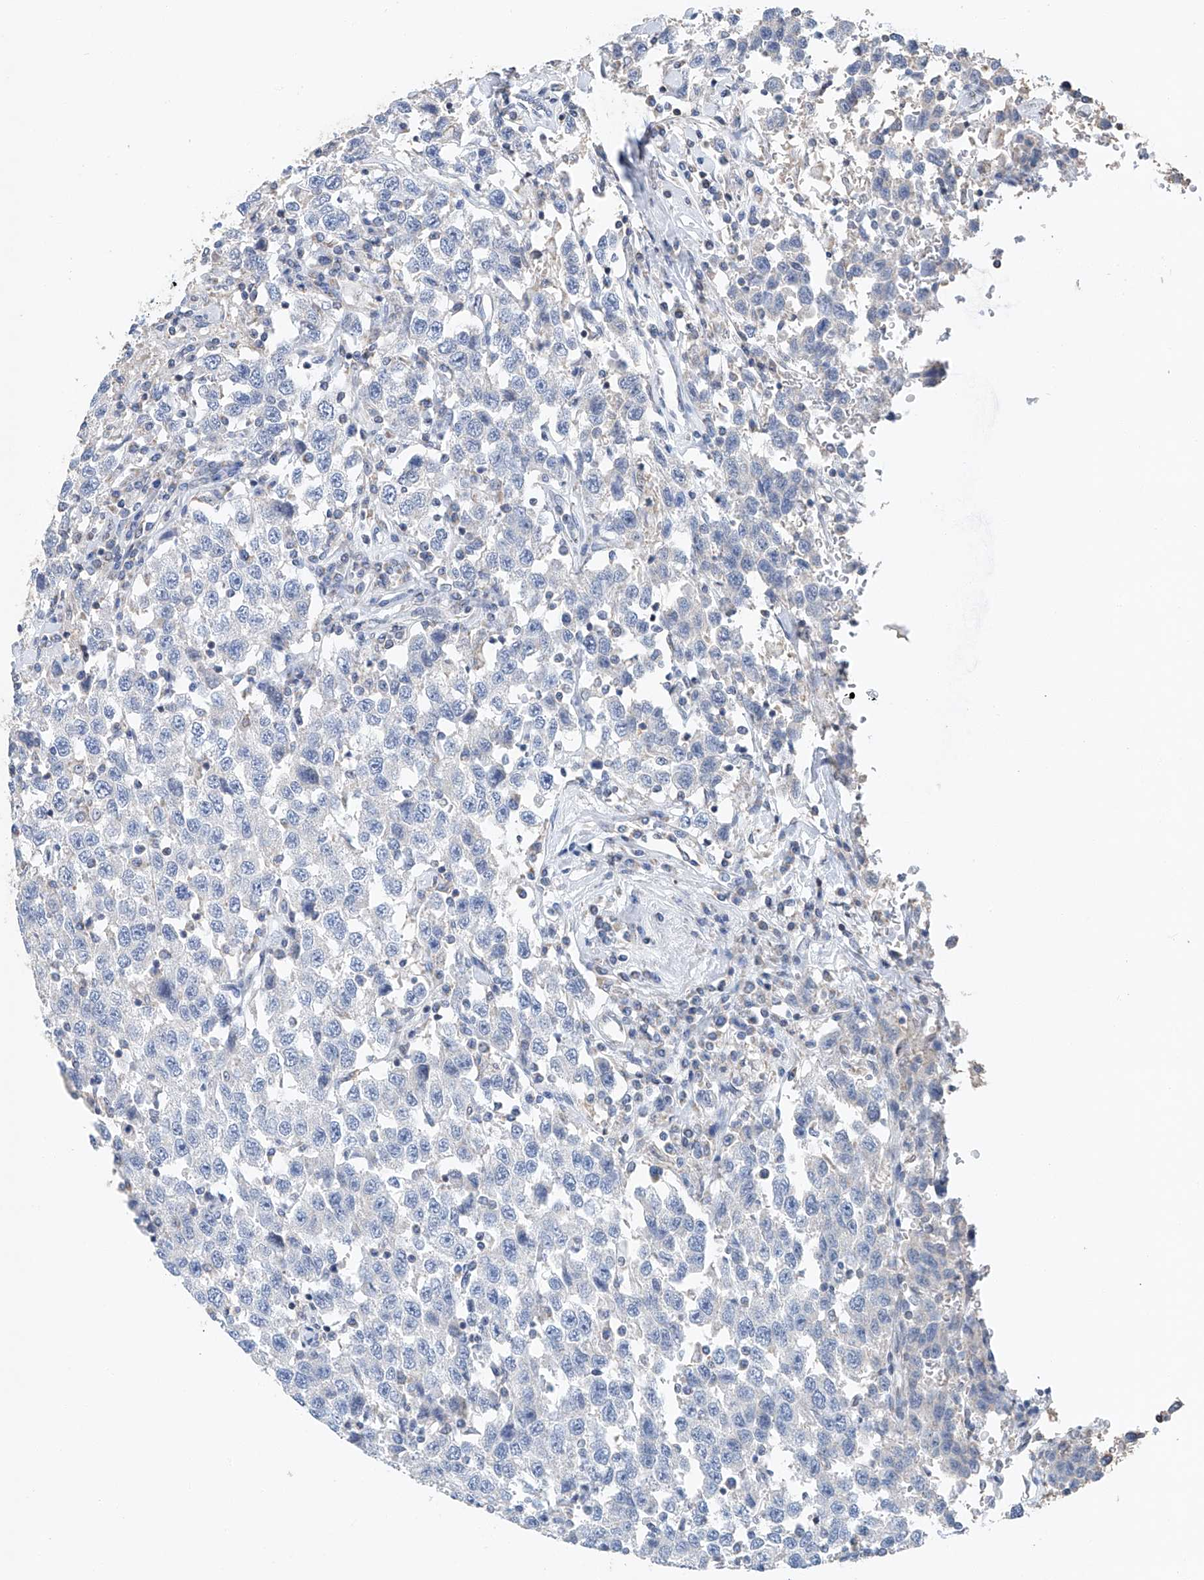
{"staining": {"intensity": "negative", "quantity": "none", "location": "none"}, "tissue": "testis cancer", "cell_type": "Tumor cells", "image_type": "cancer", "snomed": [{"axis": "morphology", "description": "Seminoma, NOS"}, {"axis": "topography", "description": "Testis"}], "caption": "This is a histopathology image of immunohistochemistry (IHC) staining of seminoma (testis), which shows no staining in tumor cells.", "gene": "KLF15", "patient": {"sex": "male", "age": 41}}